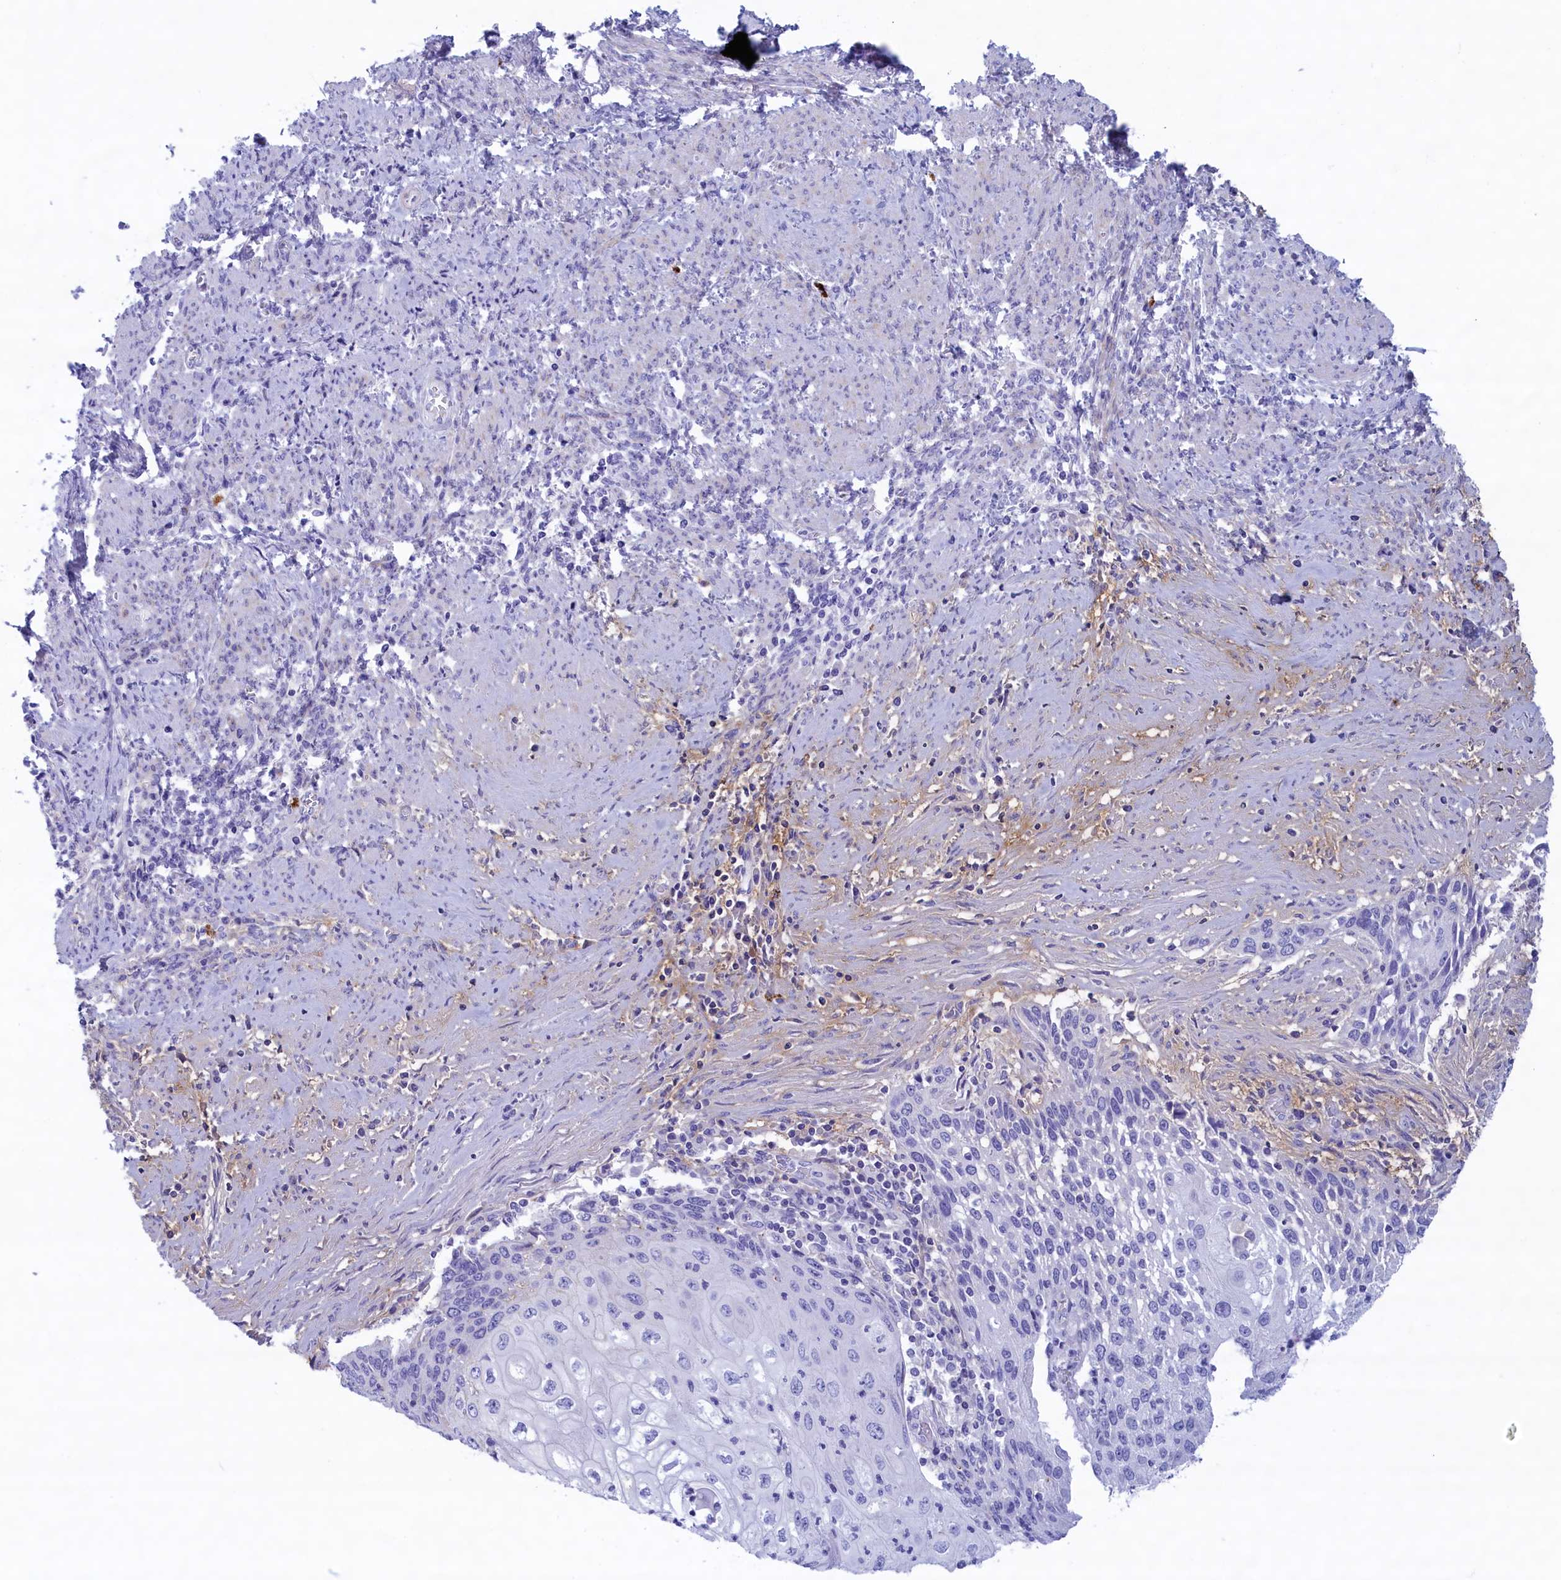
{"staining": {"intensity": "negative", "quantity": "none", "location": "none"}, "tissue": "cervical cancer", "cell_type": "Tumor cells", "image_type": "cancer", "snomed": [{"axis": "morphology", "description": "Squamous cell carcinoma, NOS"}, {"axis": "topography", "description": "Cervix"}], "caption": "High magnification brightfield microscopy of cervical squamous cell carcinoma stained with DAB (brown) and counterstained with hematoxylin (blue): tumor cells show no significant positivity. The staining is performed using DAB brown chromogen with nuclei counter-stained in using hematoxylin.", "gene": "MPV17L2", "patient": {"sex": "female", "age": 67}}